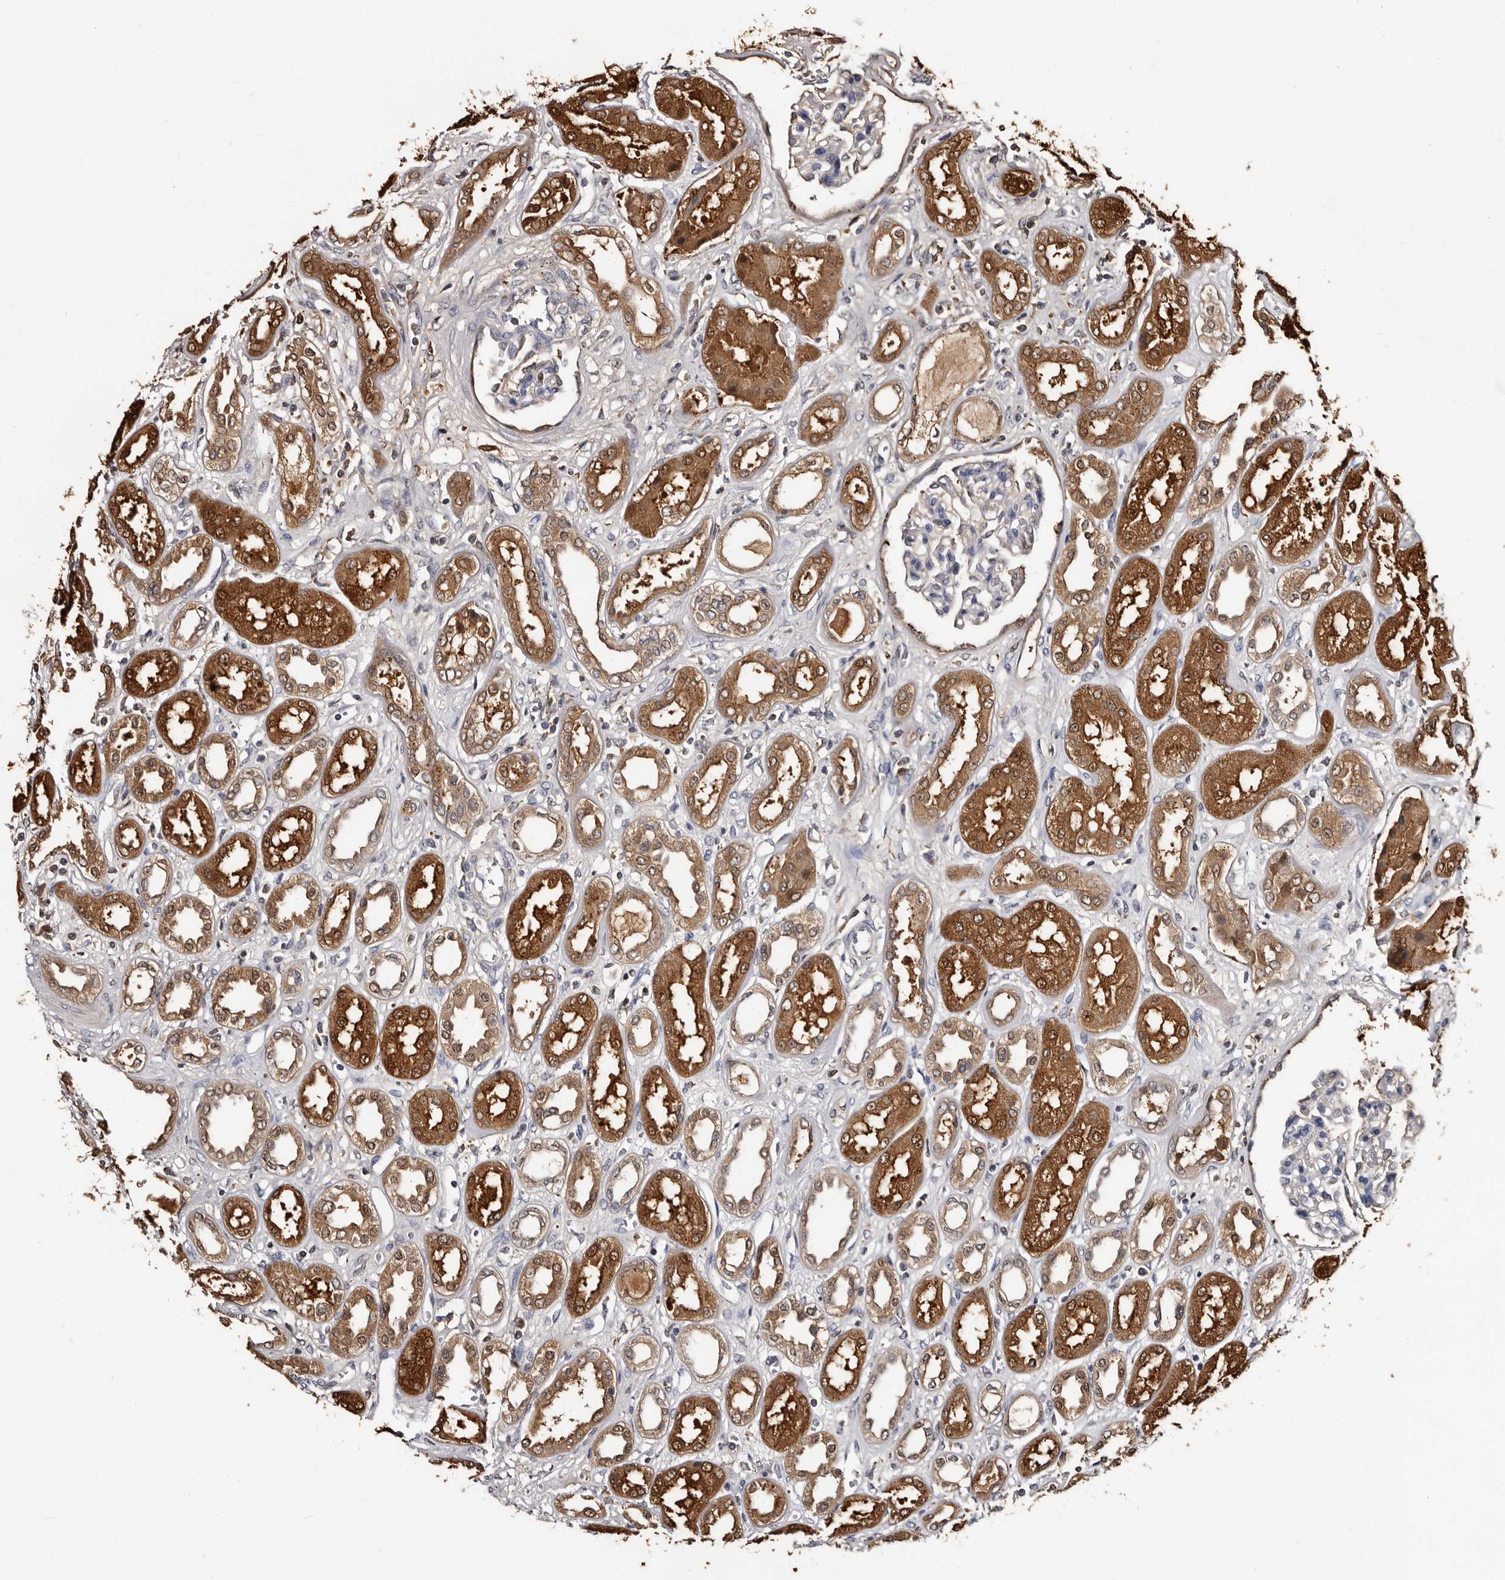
{"staining": {"intensity": "moderate", "quantity": "<25%", "location": "cytoplasmic/membranous"}, "tissue": "kidney", "cell_type": "Cells in glomeruli", "image_type": "normal", "snomed": [{"axis": "morphology", "description": "Normal tissue, NOS"}, {"axis": "topography", "description": "Kidney"}], "caption": "Moderate cytoplasmic/membranous expression for a protein is seen in approximately <25% of cells in glomeruli of normal kidney using immunohistochemistry.", "gene": "DNPH1", "patient": {"sex": "male", "age": 59}}